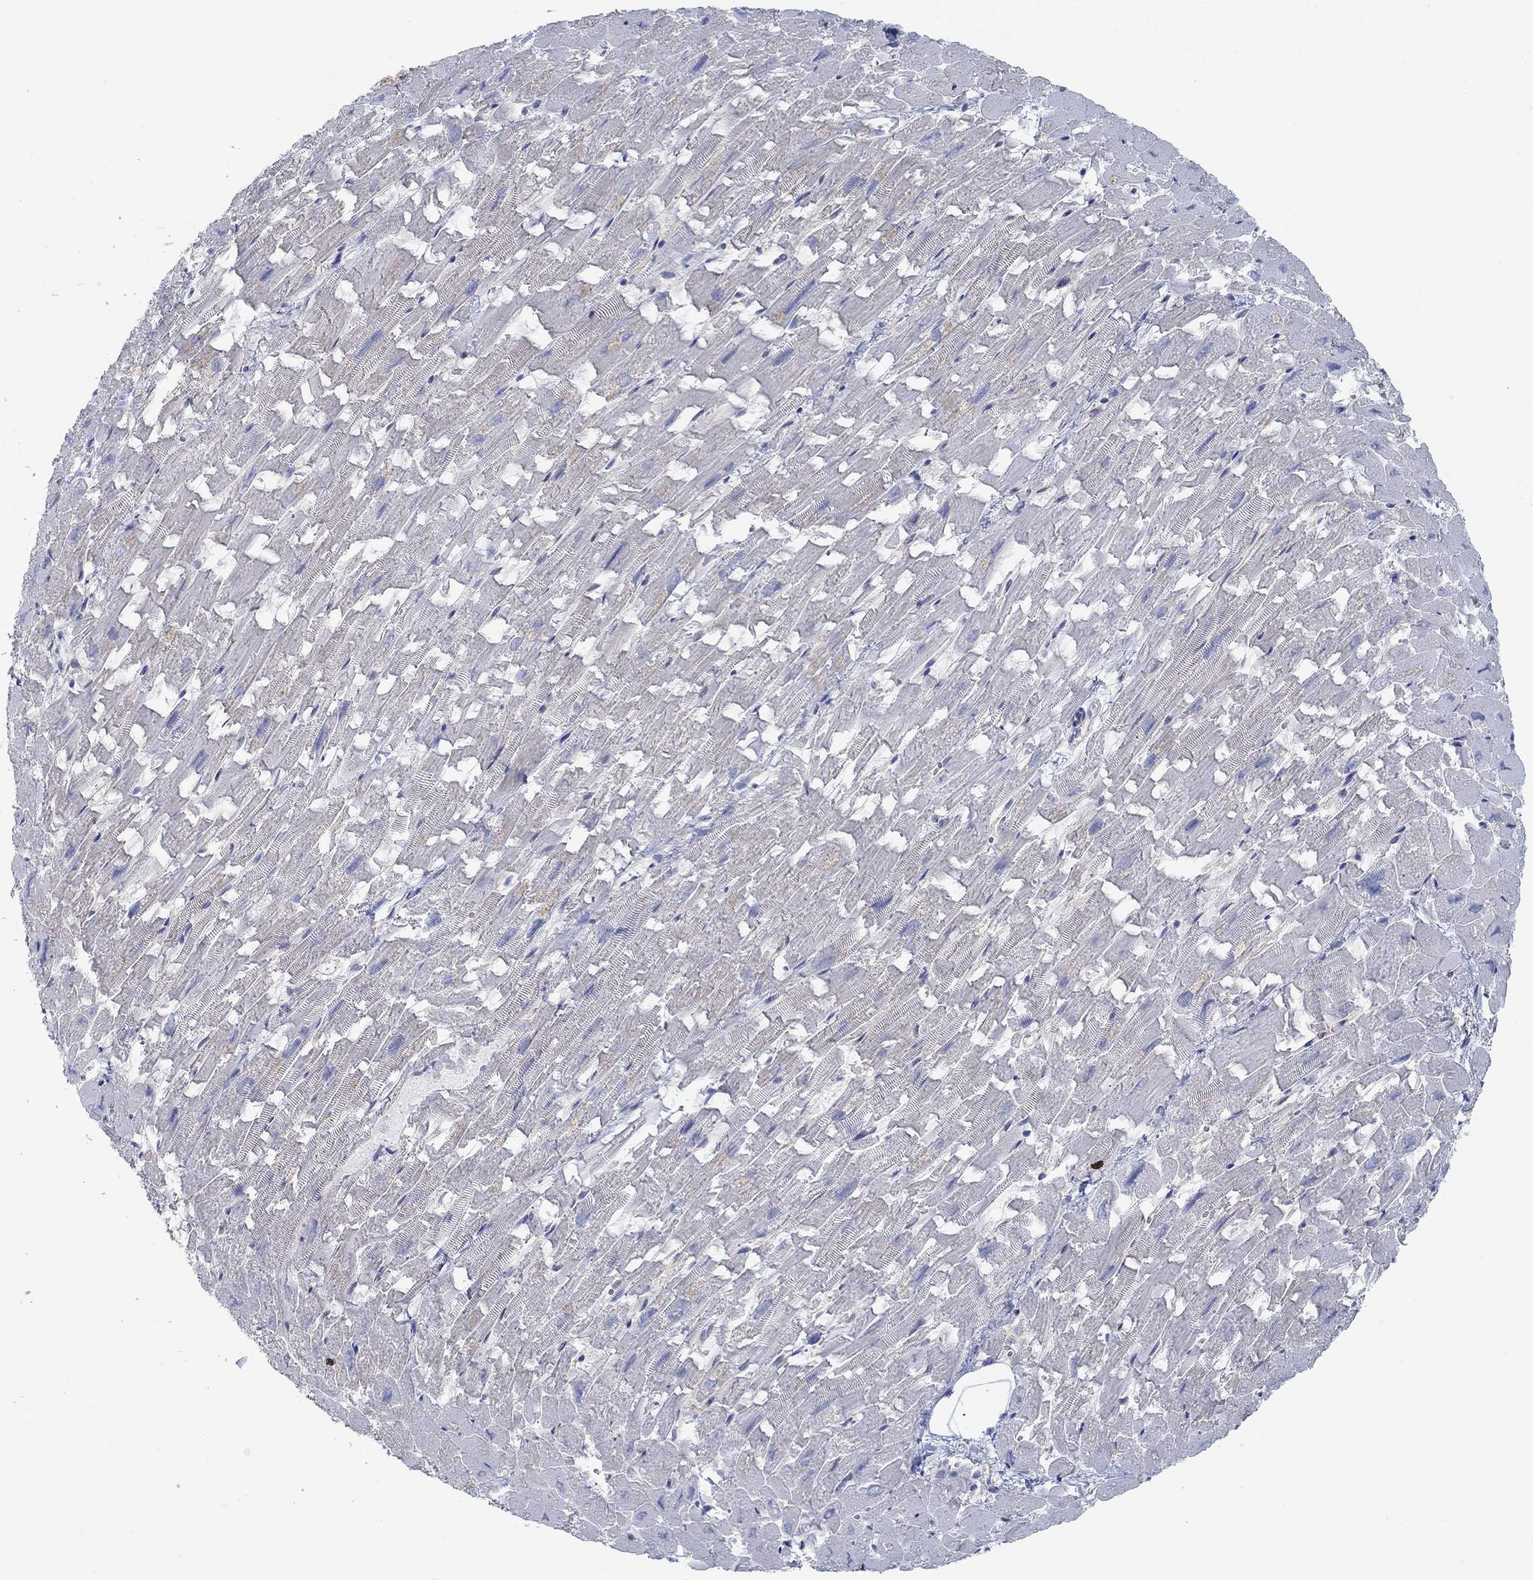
{"staining": {"intensity": "negative", "quantity": "none", "location": "none"}, "tissue": "heart muscle", "cell_type": "Cardiomyocytes", "image_type": "normal", "snomed": [{"axis": "morphology", "description": "Normal tissue, NOS"}, {"axis": "topography", "description": "Heart"}], "caption": "Immunohistochemical staining of benign human heart muscle demonstrates no significant expression in cardiomyocytes. (DAB (3,3'-diaminobenzidine) IHC, high magnification).", "gene": "SPAG9", "patient": {"sex": "female", "age": 64}}